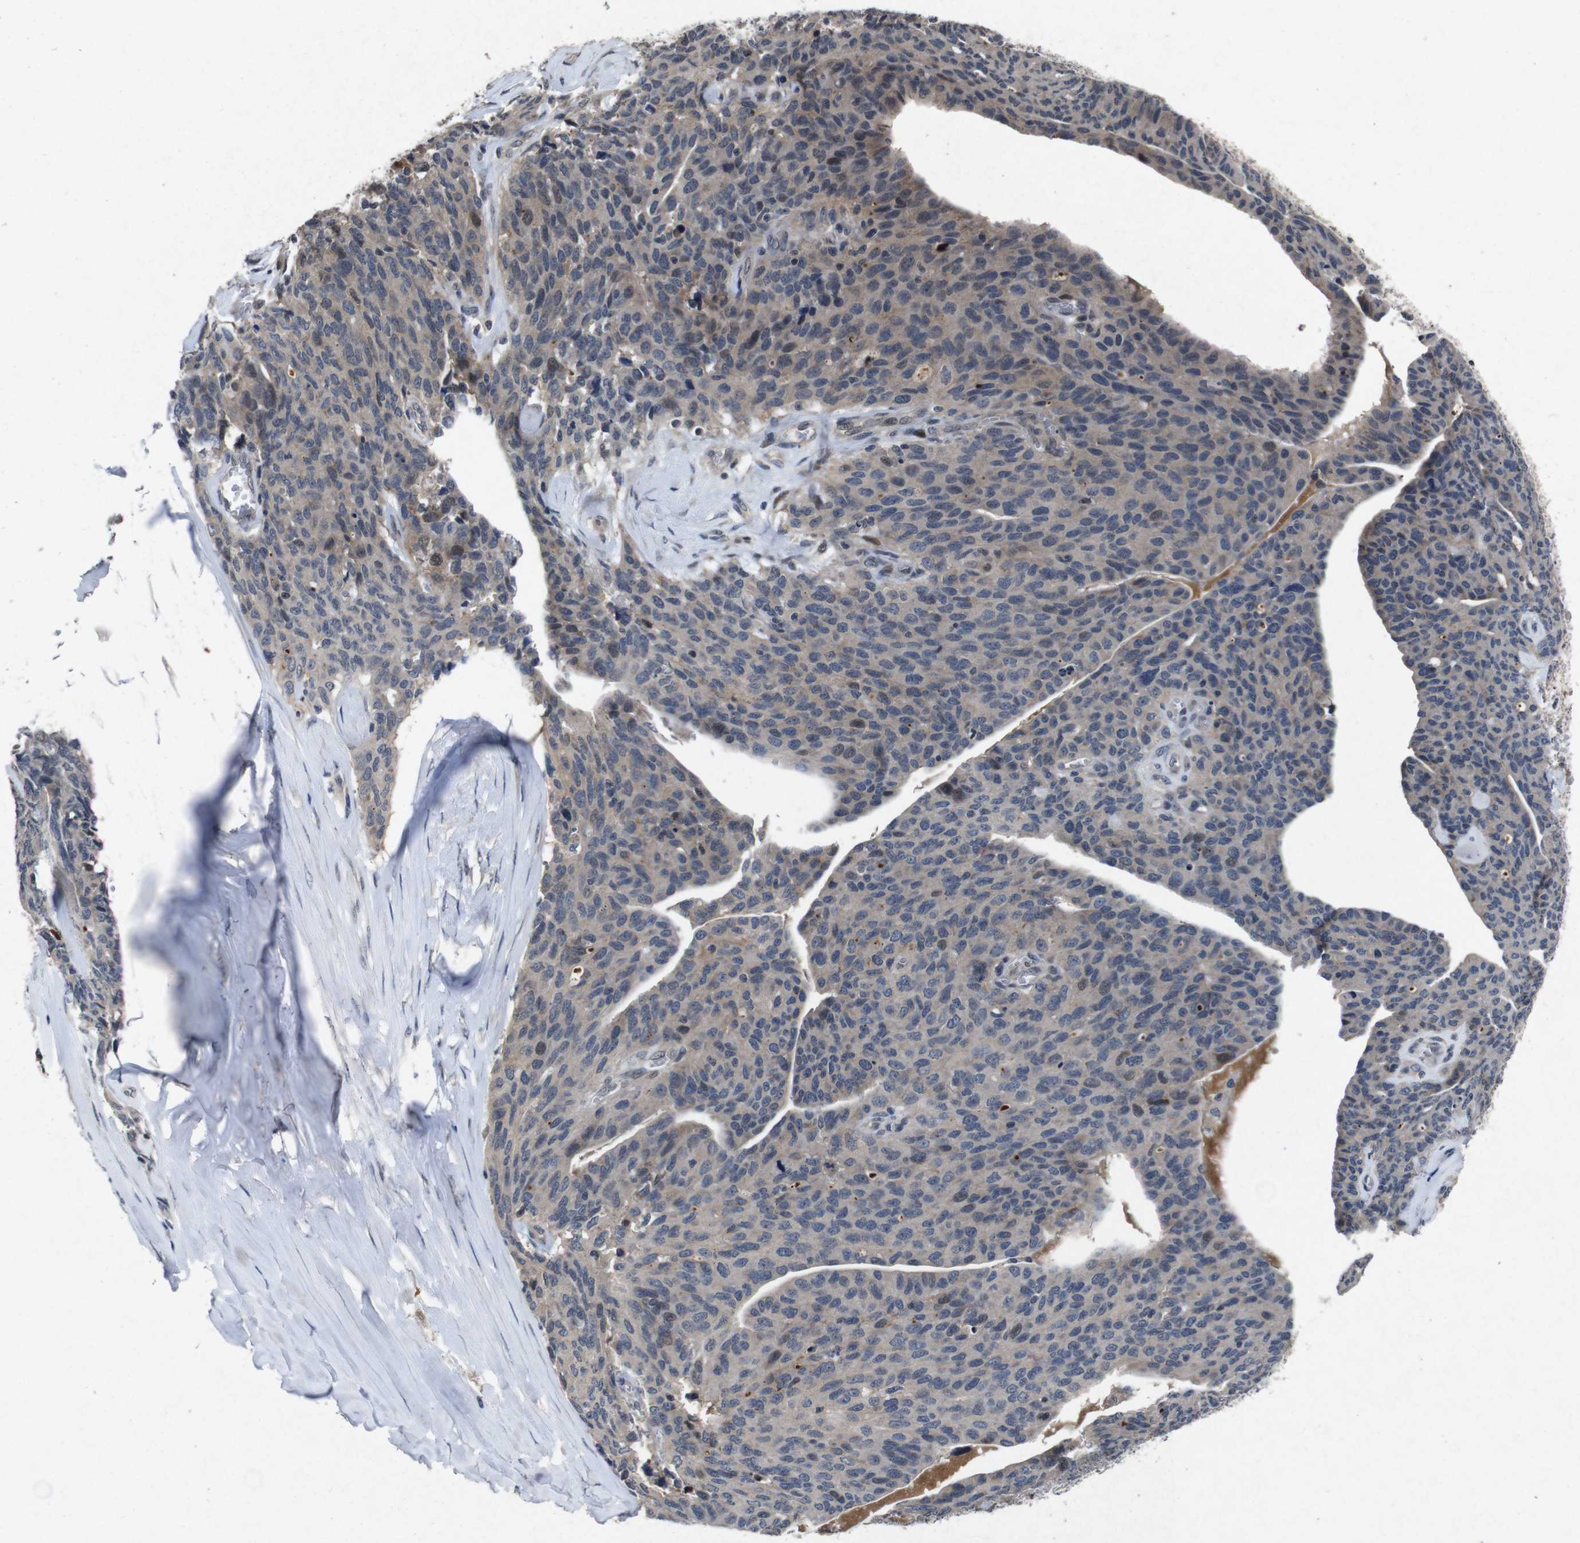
{"staining": {"intensity": "weak", "quantity": "<25%", "location": "cytoplasmic/membranous"}, "tissue": "ovarian cancer", "cell_type": "Tumor cells", "image_type": "cancer", "snomed": [{"axis": "morphology", "description": "Carcinoma, endometroid"}, {"axis": "topography", "description": "Ovary"}], "caption": "Immunohistochemistry of human ovarian cancer (endometroid carcinoma) displays no positivity in tumor cells.", "gene": "AKT3", "patient": {"sex": "female", "age": 60}}